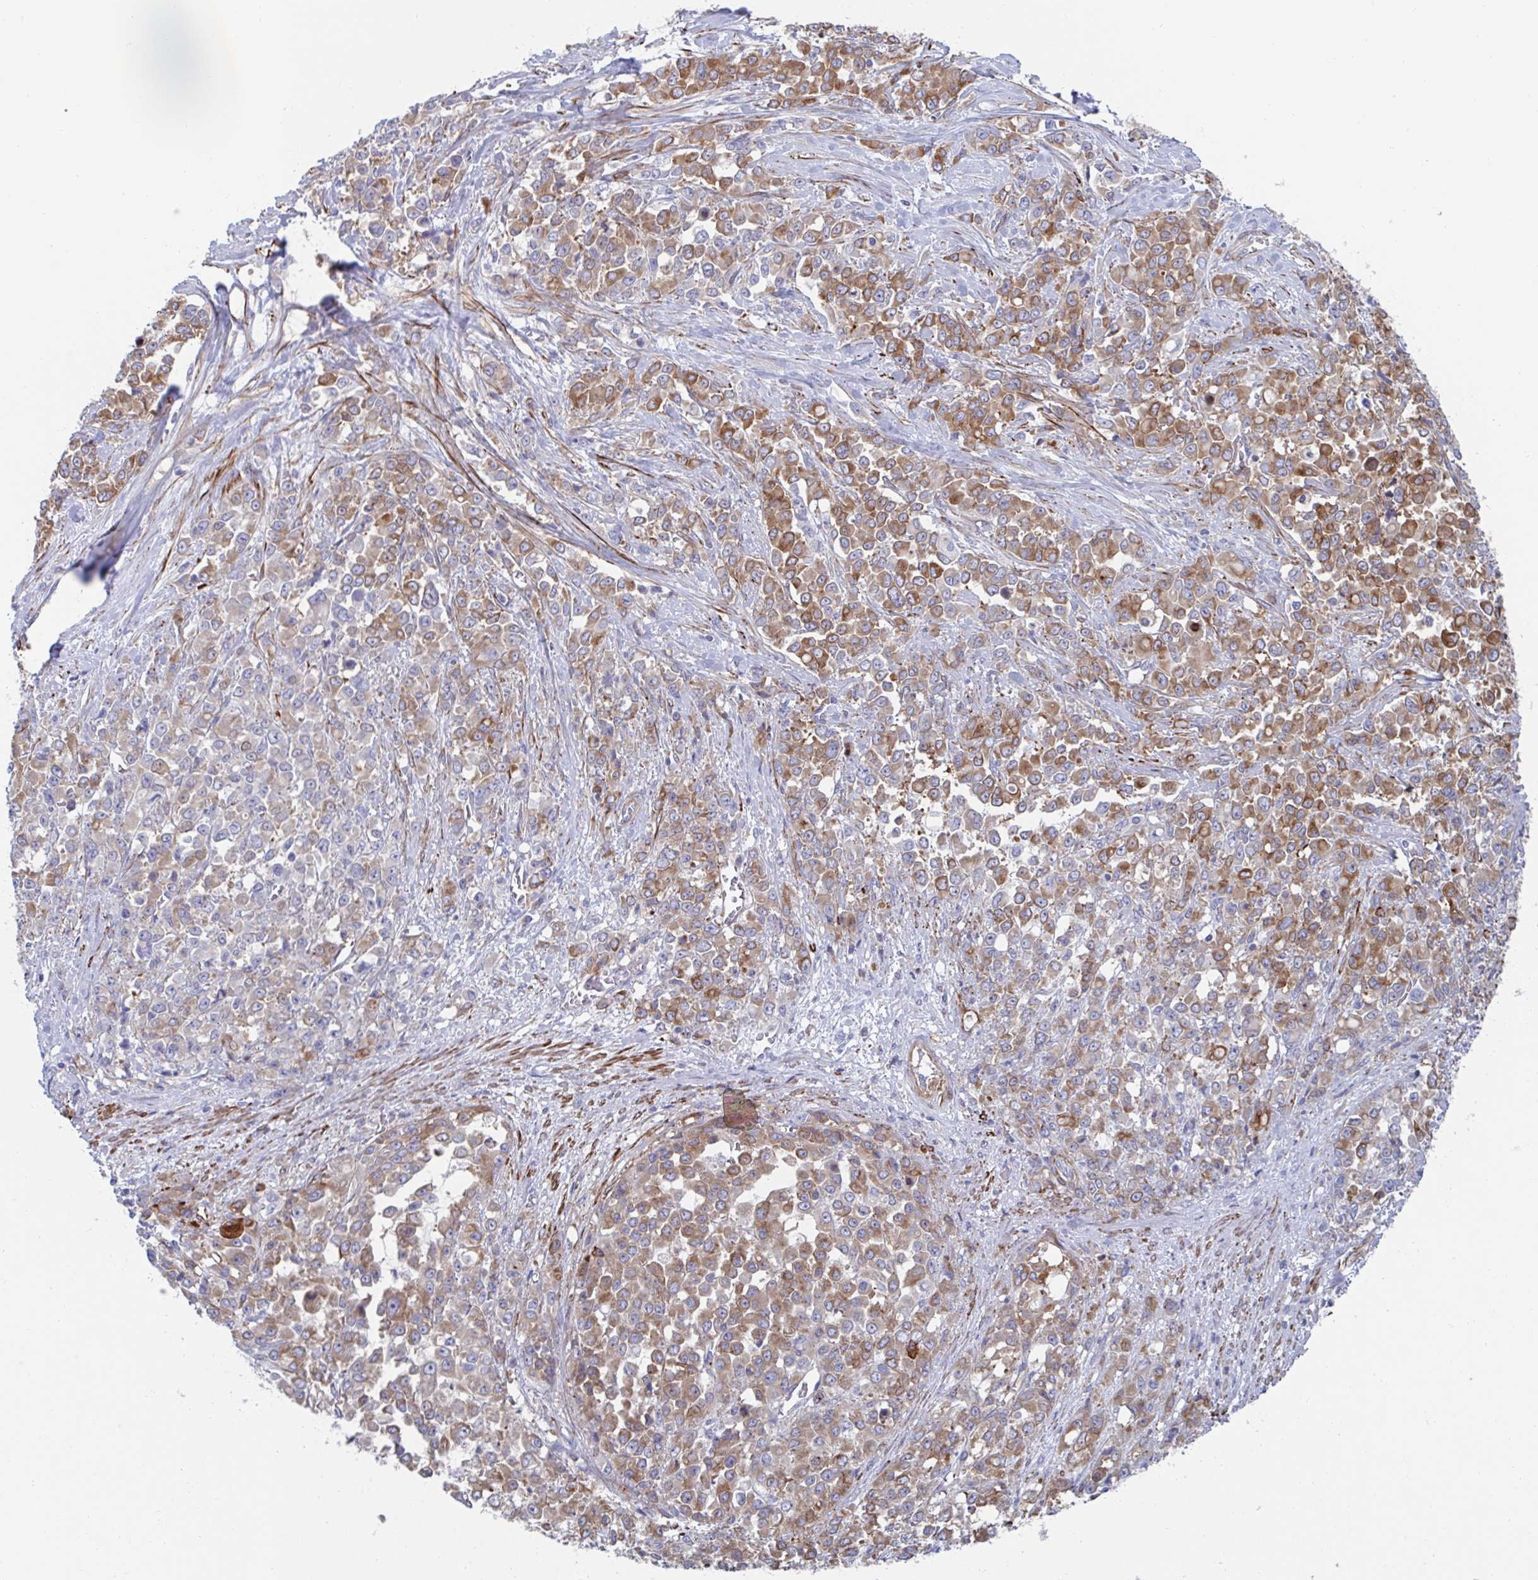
{"staining": {"intensity": "moderate", "quantity": ">75%", "location": "cytoplasmic/membranous"}, "tissue": "stomach cancer", "cell_type": "Tumor cells", "image_type": "cancer", "snomed": [{"axis": "morphology", "description": "Adenocarcinoma, NOS"}, {"axis": "topography", "description": "Stomach"}], "caption": "DAB (3,3'-diaminobenzidine) immunohistochemical staining of human stomach cancer displays moderate cytoplasmic/membranous protein expression in approximately >75% of tumor cells. The staining is performed using DAB (3,3'-diaminobenzidine) brown chromogen to label protein expression. The nuclei are counter-stained blue using hematoxylin.", "gene": "KLC3", "patient": {"sex": "female", "age": 76}}